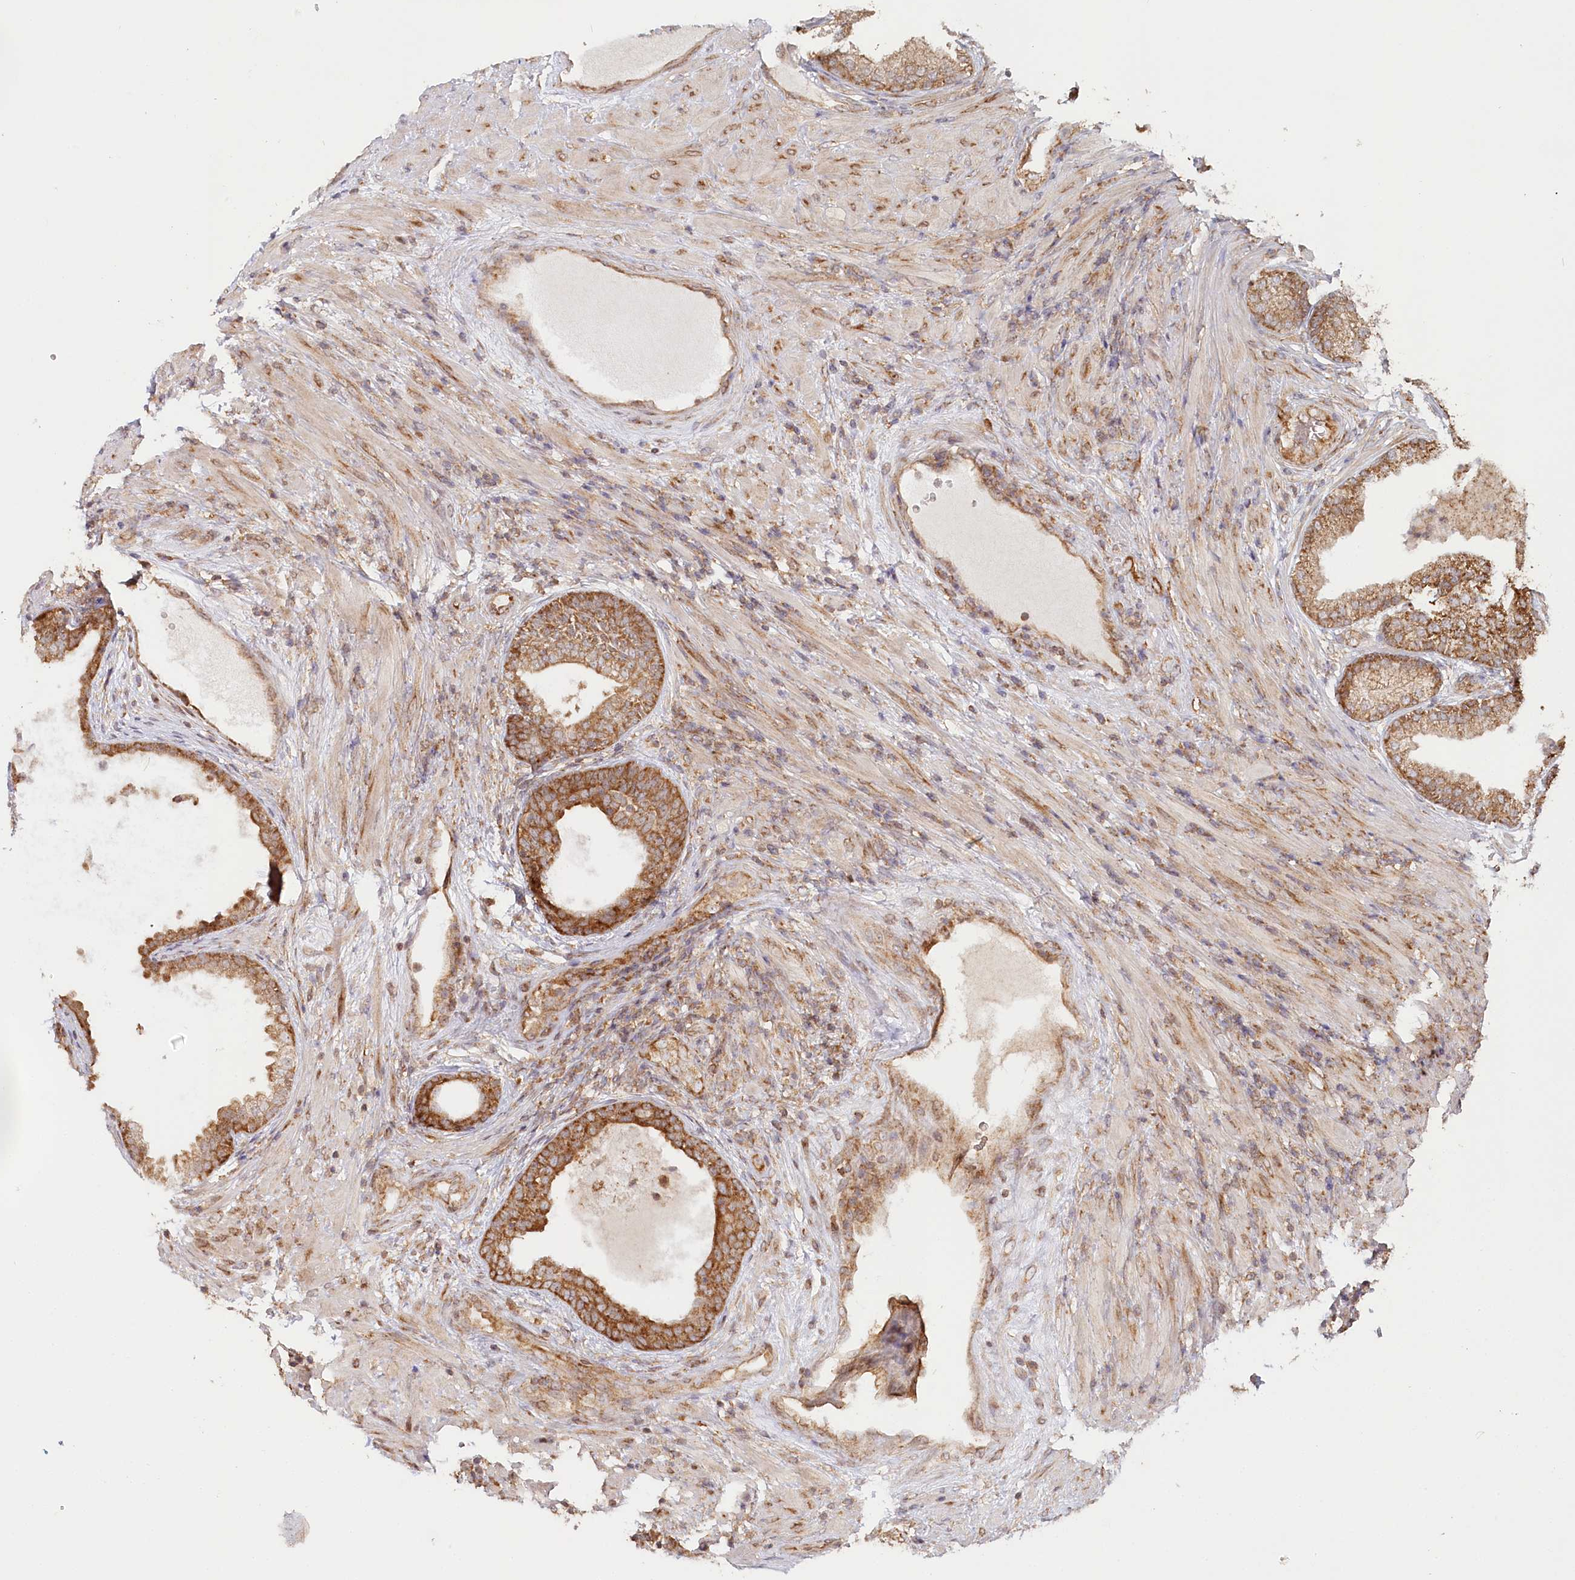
{"staining": {"intensity": "moderate", "quantity": ">75%", "location": "cytoplasmic/membranous"}, "tissue": "prostate", "cell_type": "Glandular cells", "image_type": "normal", "snomed": [{"axis": "morphology", "description": "Normal tissue, NOS"}, {"axis": "topography", "description": "Prostate"}], "caption": "Brown immunohistochemical staining in unremarkable prostate displays moderate cytoplasmic/membranous expression in approximately >75% of glandular cells.", "gene": "OTUD4", "patient": {"sex": "male", "age": 76}}